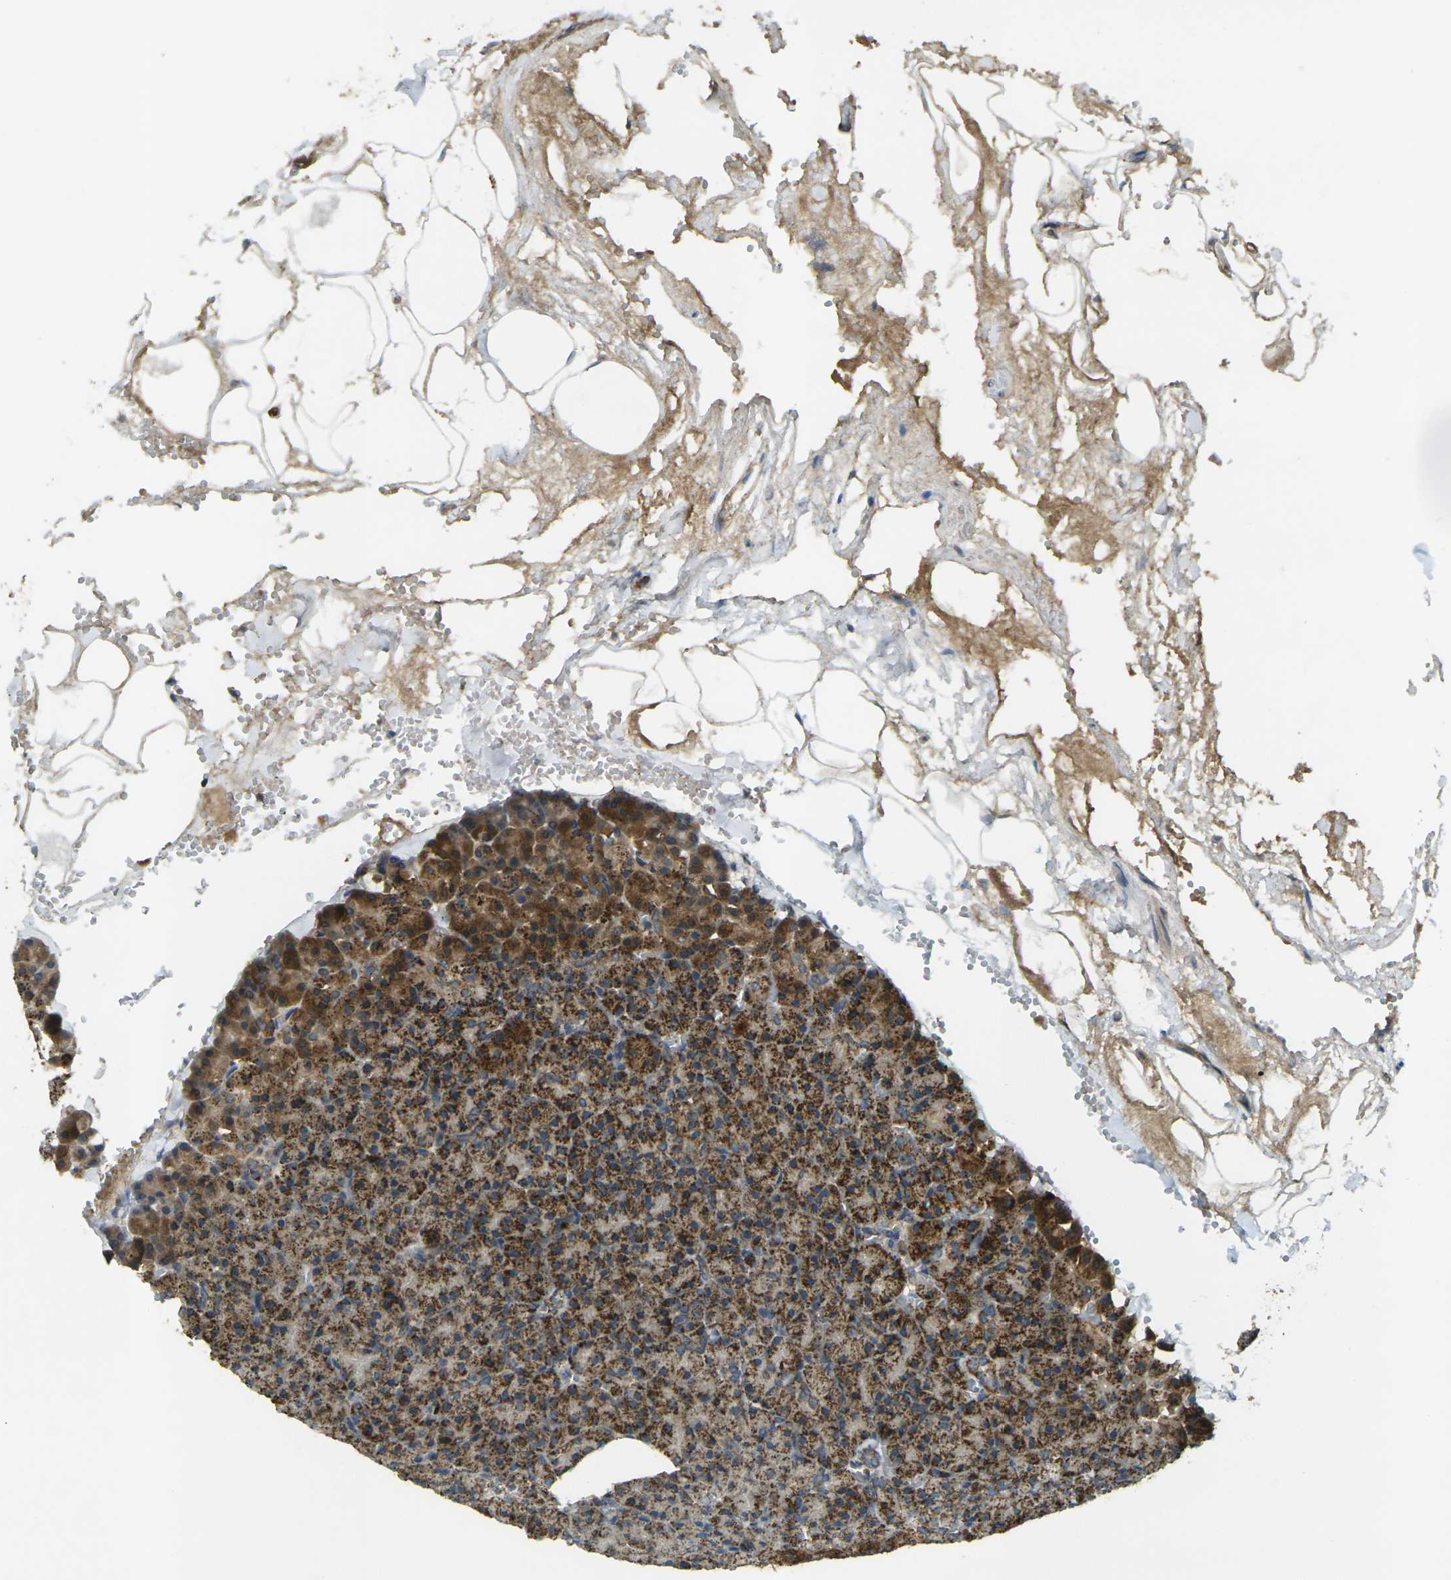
{"staining": {"intensity": "strong", "quantity": ">75%", "location": "cytoplasmic/membranous"}, "tissue": "pancreas", "cell_type": "Exocrine glandular cells", "image_type": "normal", "snomed": [{"axis": "morphology", "description": "Normal tissue, NOS"}, {"axis": "topography", "description": "Pancreas"}], "caption": "A brown stain shows strong cytoplasmic/membranous staining of a protein in exocrine glandular cells of benign pancreas. Immunohistochemistry stains the protein in brown and the nuclei are stained blue.", "gene": "IGF1R", "patient": {"sex": "female", "age": 35}}